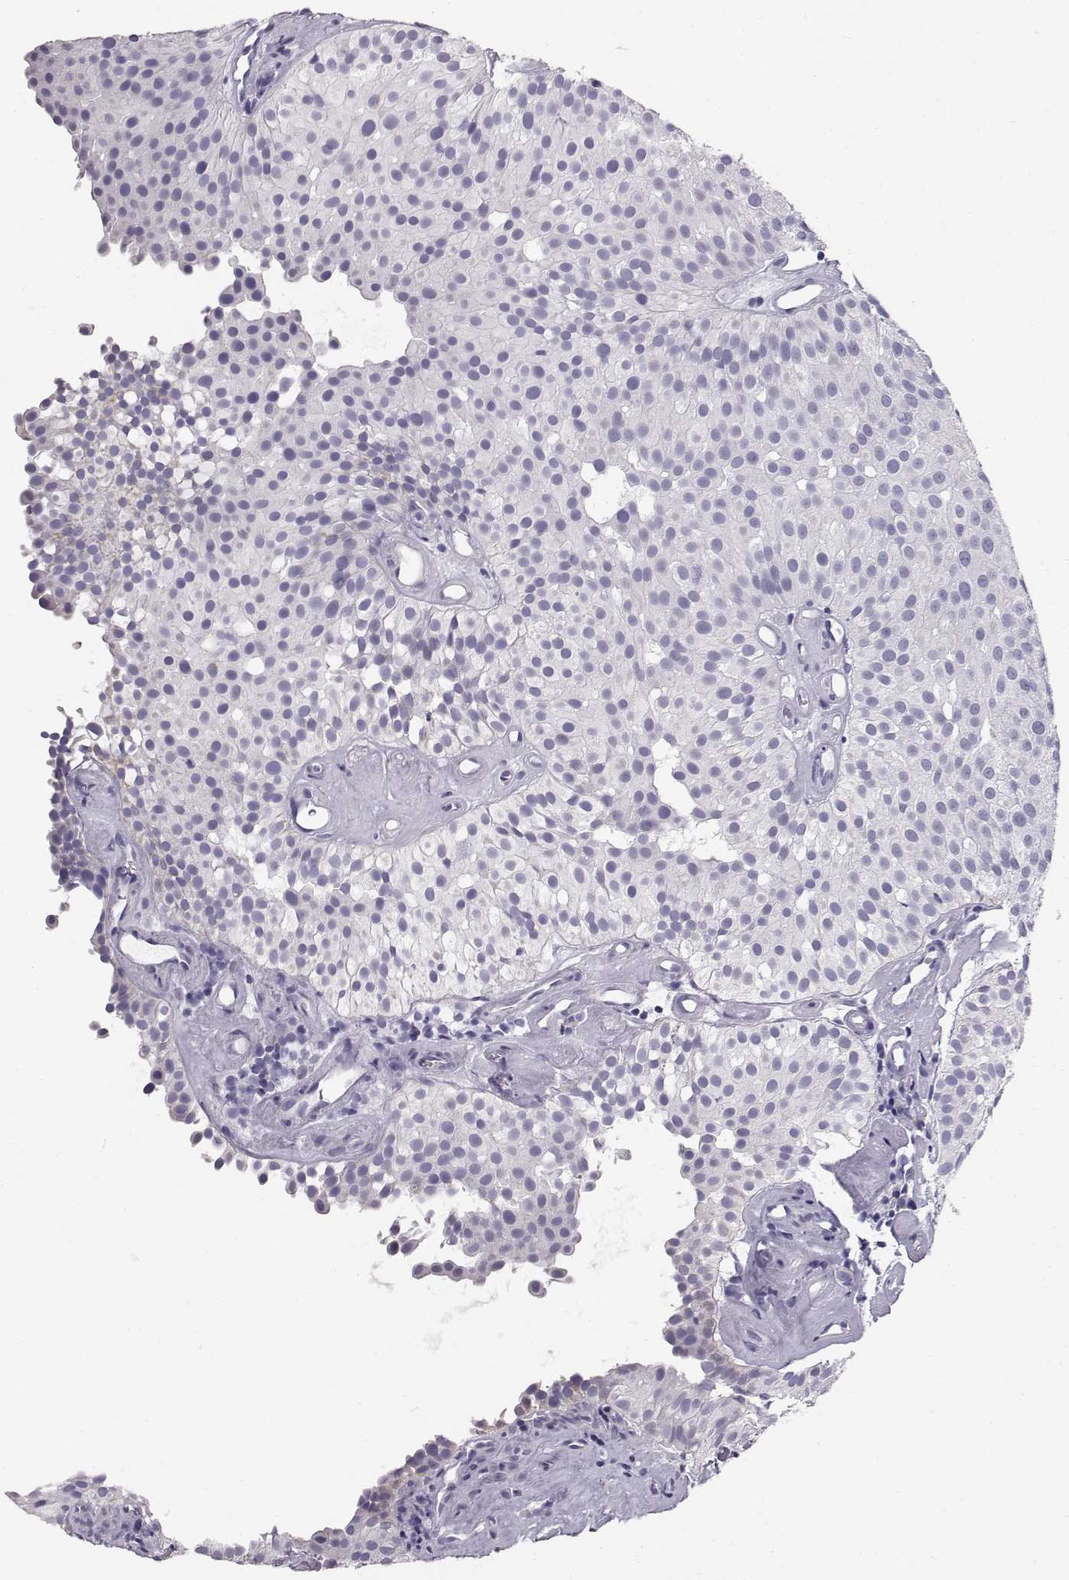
{"staining": {"intensity": "negative", "quantity": "none", "location": "none"}, "tissue": "urothelial cancer", "cell_type": "Tumor cells", "image_type": "cancer", "snomed": [{"axis": "morphology", "description": "Urothelial carcinoma, Low grade"}, {"axis": "topography", "description": "Urinary bladder"}], "caption": "High magnification brightfield microscopy of urothelial cancer stained with DAB (3,3'-diaminobenzidine) (brown) and counterstained with hematoxylin (blue): tumor cells show no significant positivity.", "gene": "KRT33A", "patient": {"sex": "female", "age": 87}}